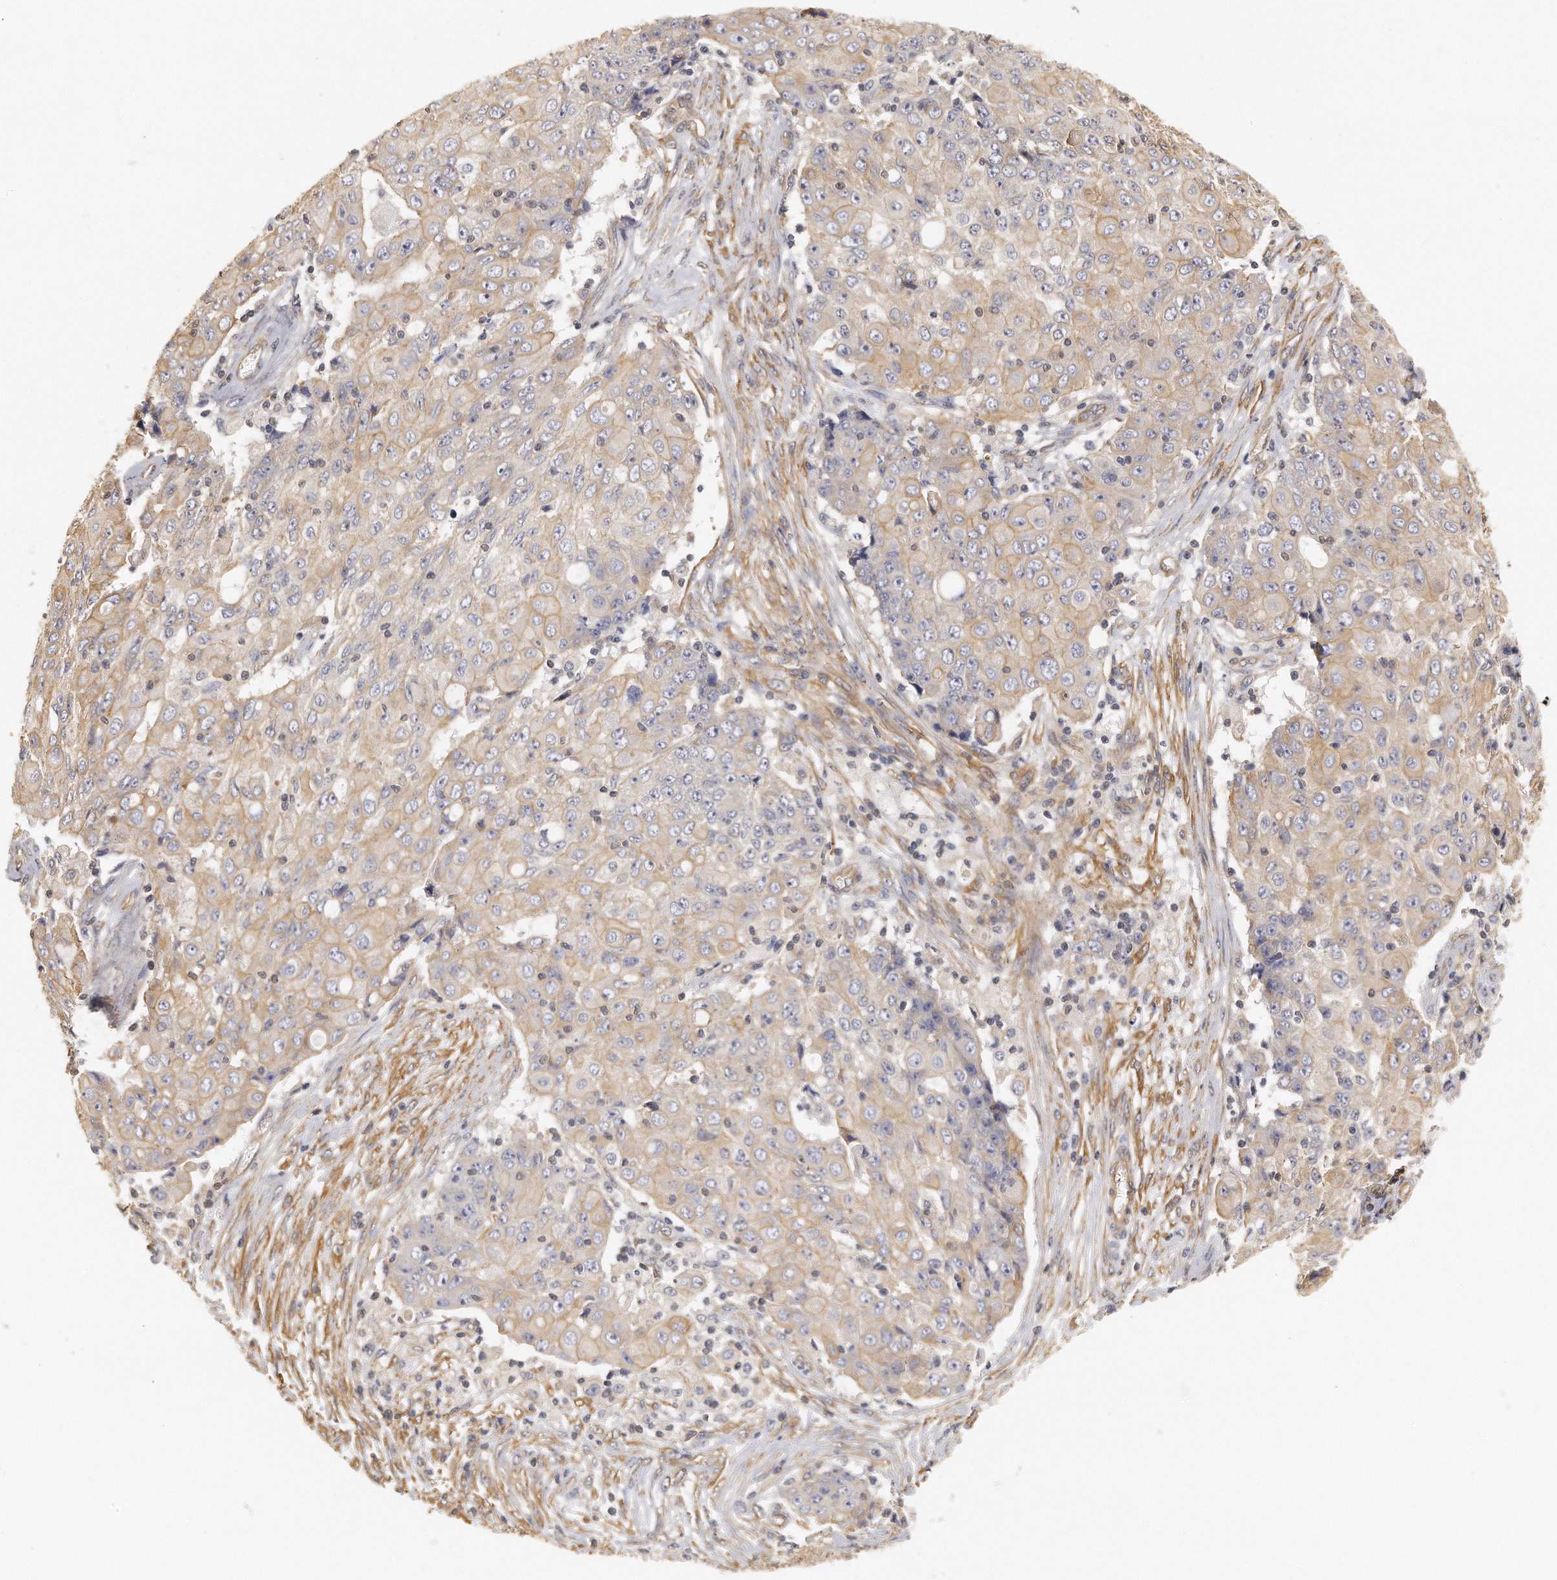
{"staining": {"intensity": "weak", "quantity": "25%-75%", "location": "cytoplasmic/membranous"}, "tissue": "ovarian cancer", "cell_type": "Tumor cells", "image_type": "cancer", "snomed": [{"axis": "morphology", "description": "Carcinoma, endometroid"}, {"axis": "topography", "description": "Ovary"}], "caption": "High-power microscopy captured an immunohistochemistry photomicrograph of ovarian cancer, revealing weak cytoplasmic/membranous expression in about 25%-75% of tumor cells. The protein is shown in brown color, while the nuclei are stained blue.", "gene": "CHST7", "patient": {"sex": "female", "age": 42}}